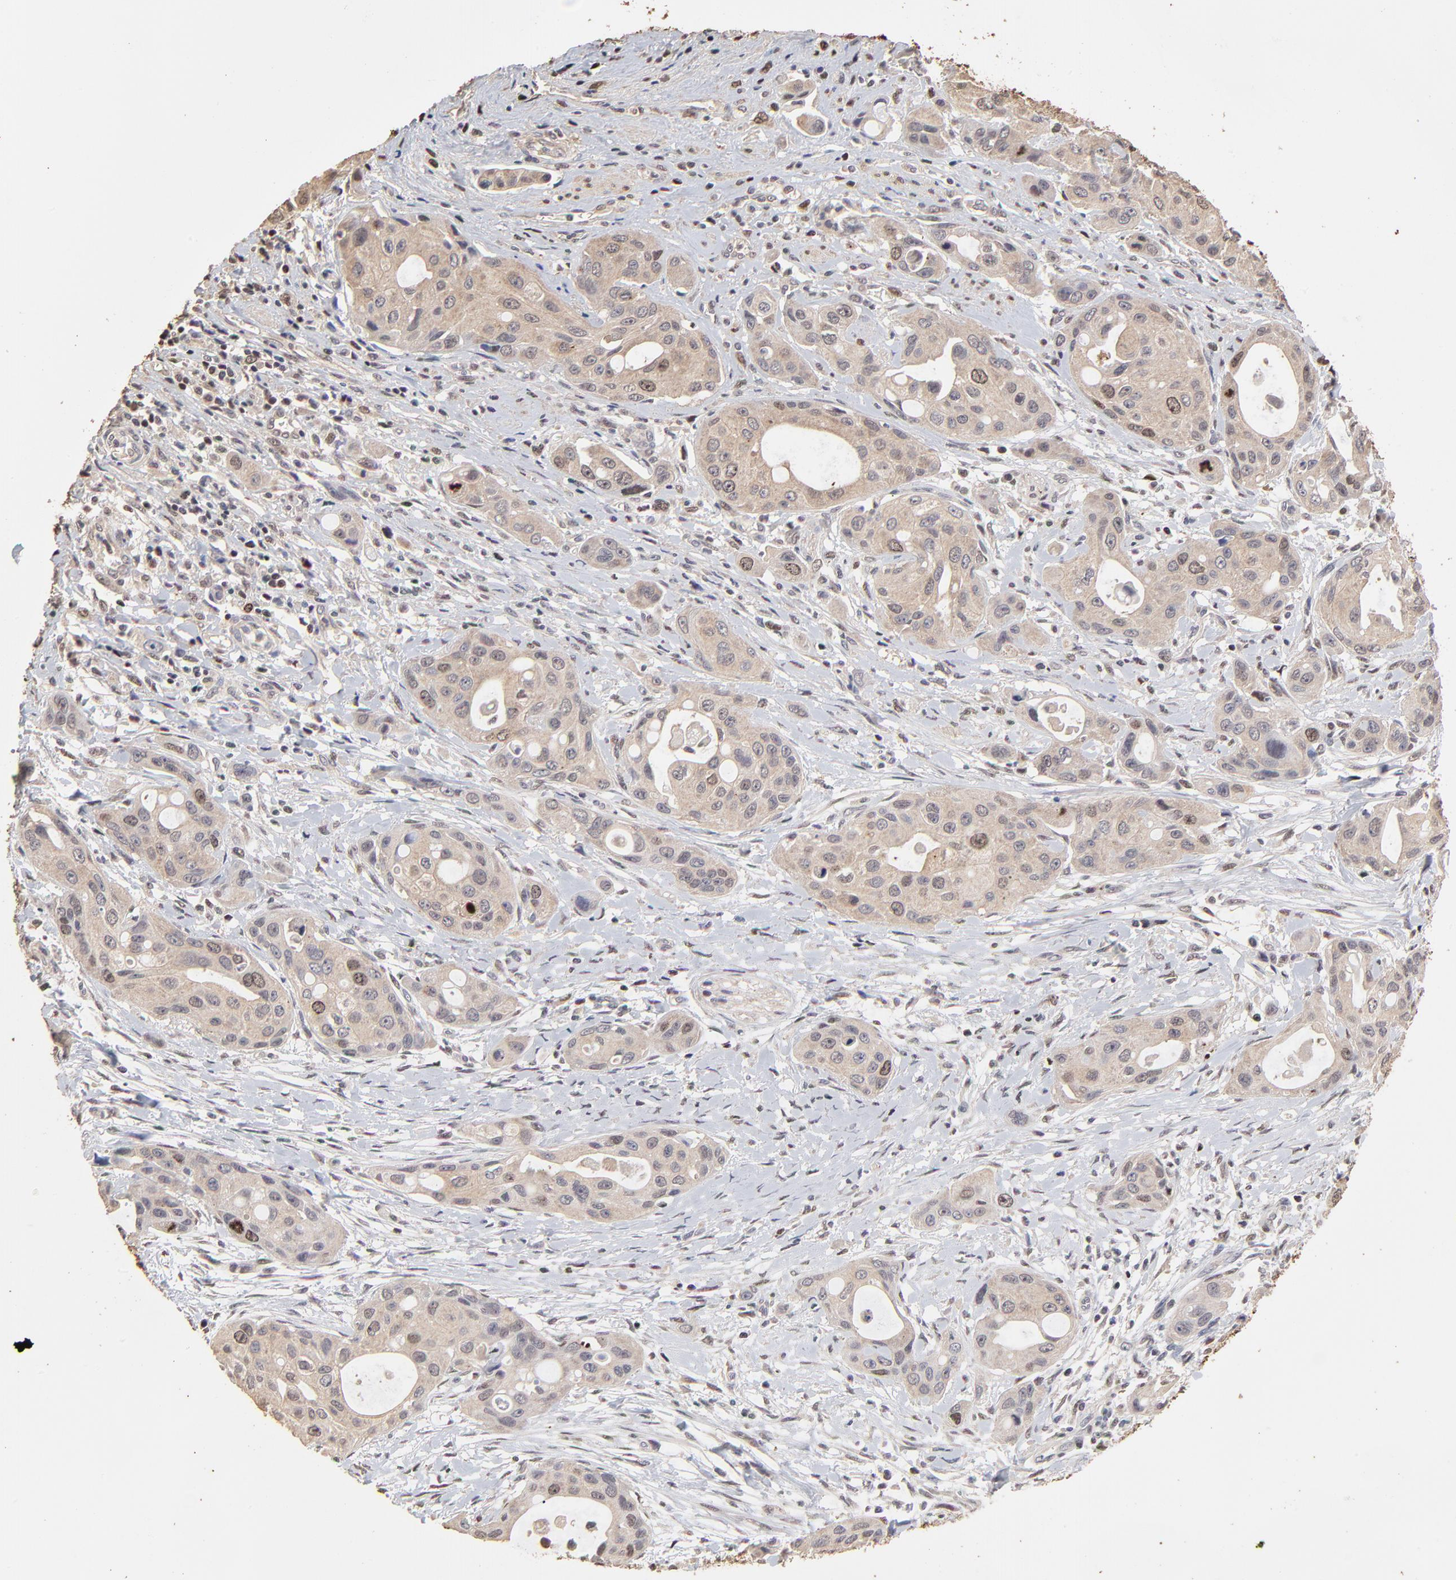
{"staining": {"intensity": "moderate", "quantity": "<25%", "location": "cytoplasmic/membranous,nuclear"}, "tissue": "pancreatic cancer", "cell_type": "Tumor cells", "image_type": "cancer", "snomed": [{"axis": "morphology", "description": "Adenocarcinoma, NOS"}, {"axis": "topography", "description": "Pancreas"}], "caption": "Immunohistochemical staining of human adenocarcinoma (pancreatic) reveals low levels of moderate cytoplasmic/membranous and nuclear protein staining in about <25% of tumor cells.", "gene": "BIRC5", "patient": {"sex": "female", "age": 60}}